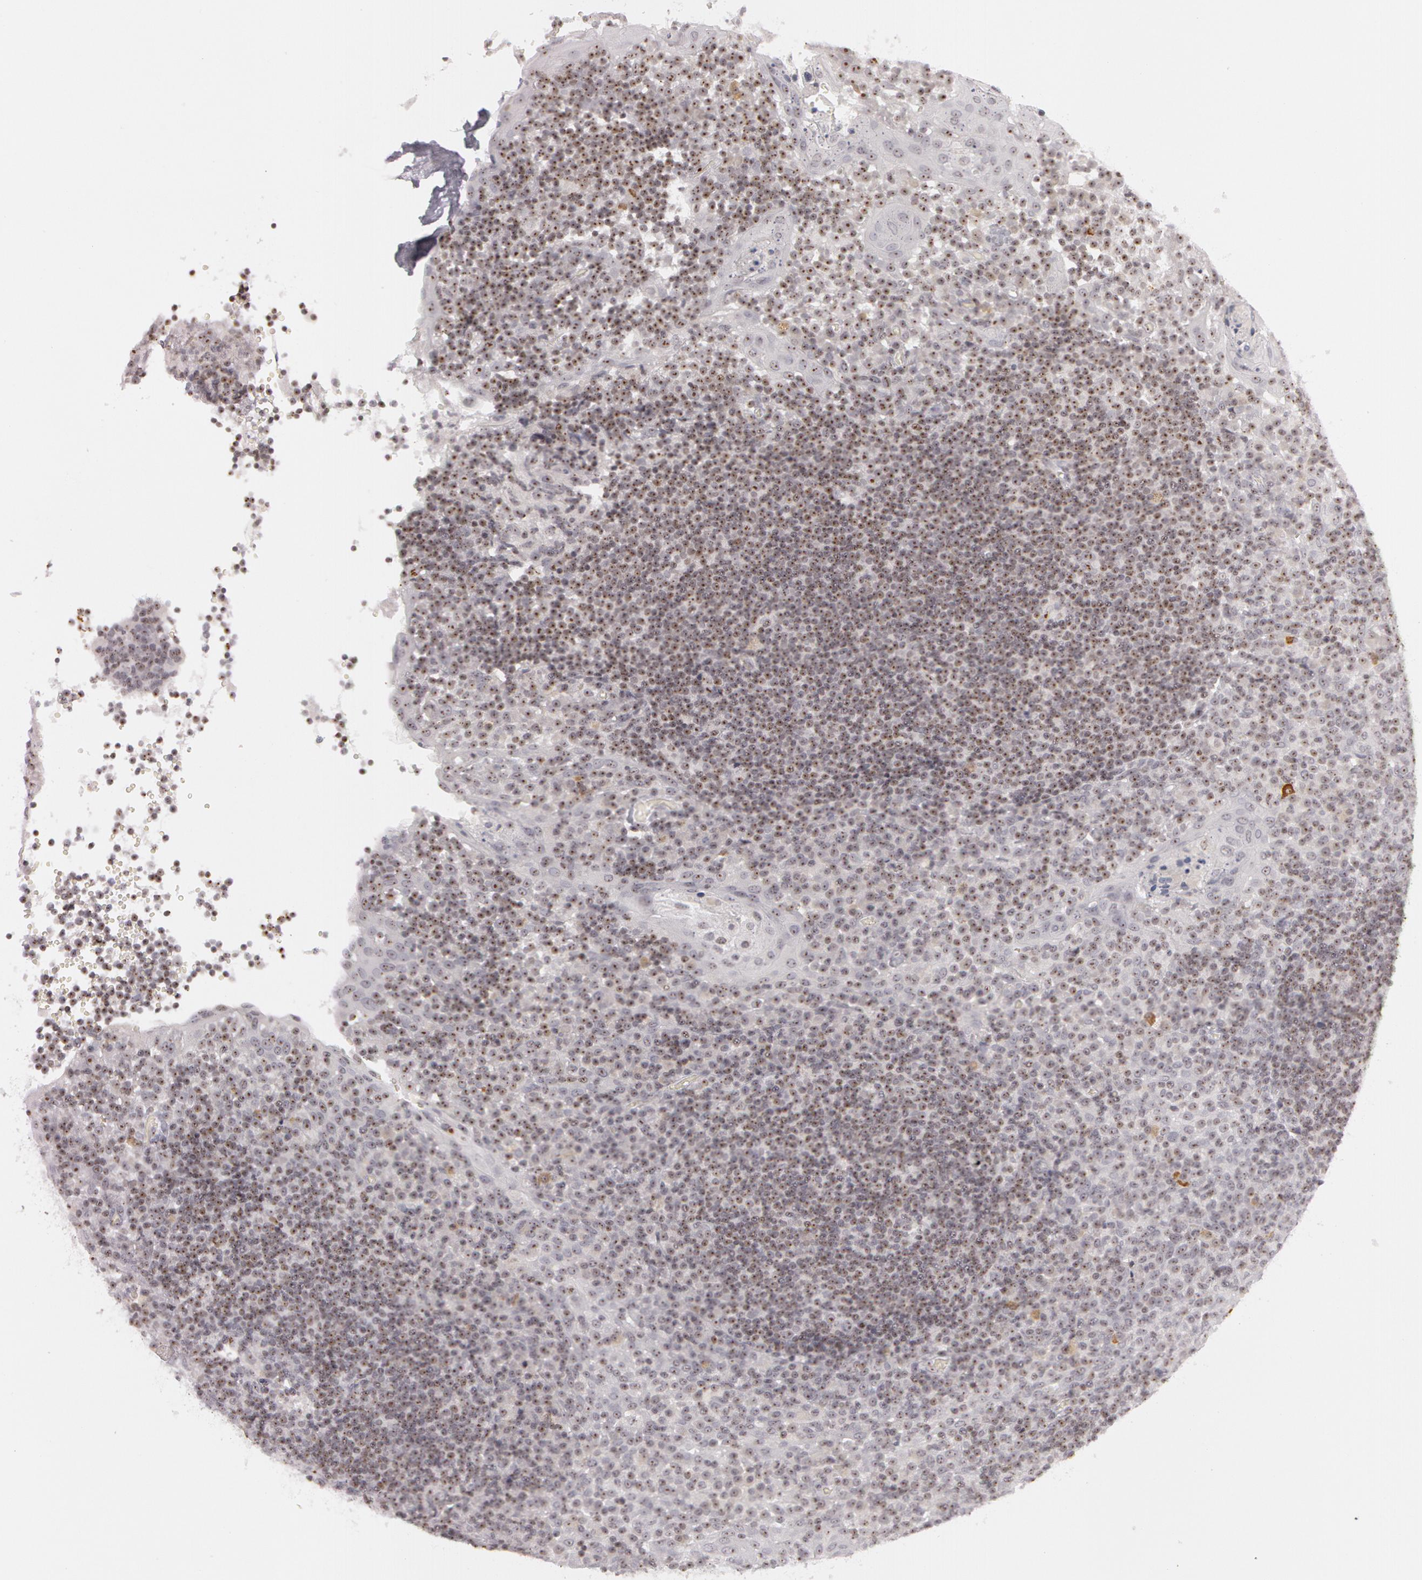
{"staining": {"intensity": "moderate", "quantity": ">75%", "location": "nuclear"}, "tissue": "tonsil", "cell_type": "Germinal center cells", "image_type": "normal", "snomed": [{"axis": "morphology", "description": "Normal tissue, NOS"}, {"axis": "topography", "description": "Tonsil"}], "caption": "Protein expression analysis of unremarkable tonsil demonstrates moderate nuclear expression in approximately >75% of germinal center cells. (Brightfield microscopy of DAB IHC at high magnification).", "gene": "FBL", "patient": {"sex": "female", "age": 40}}